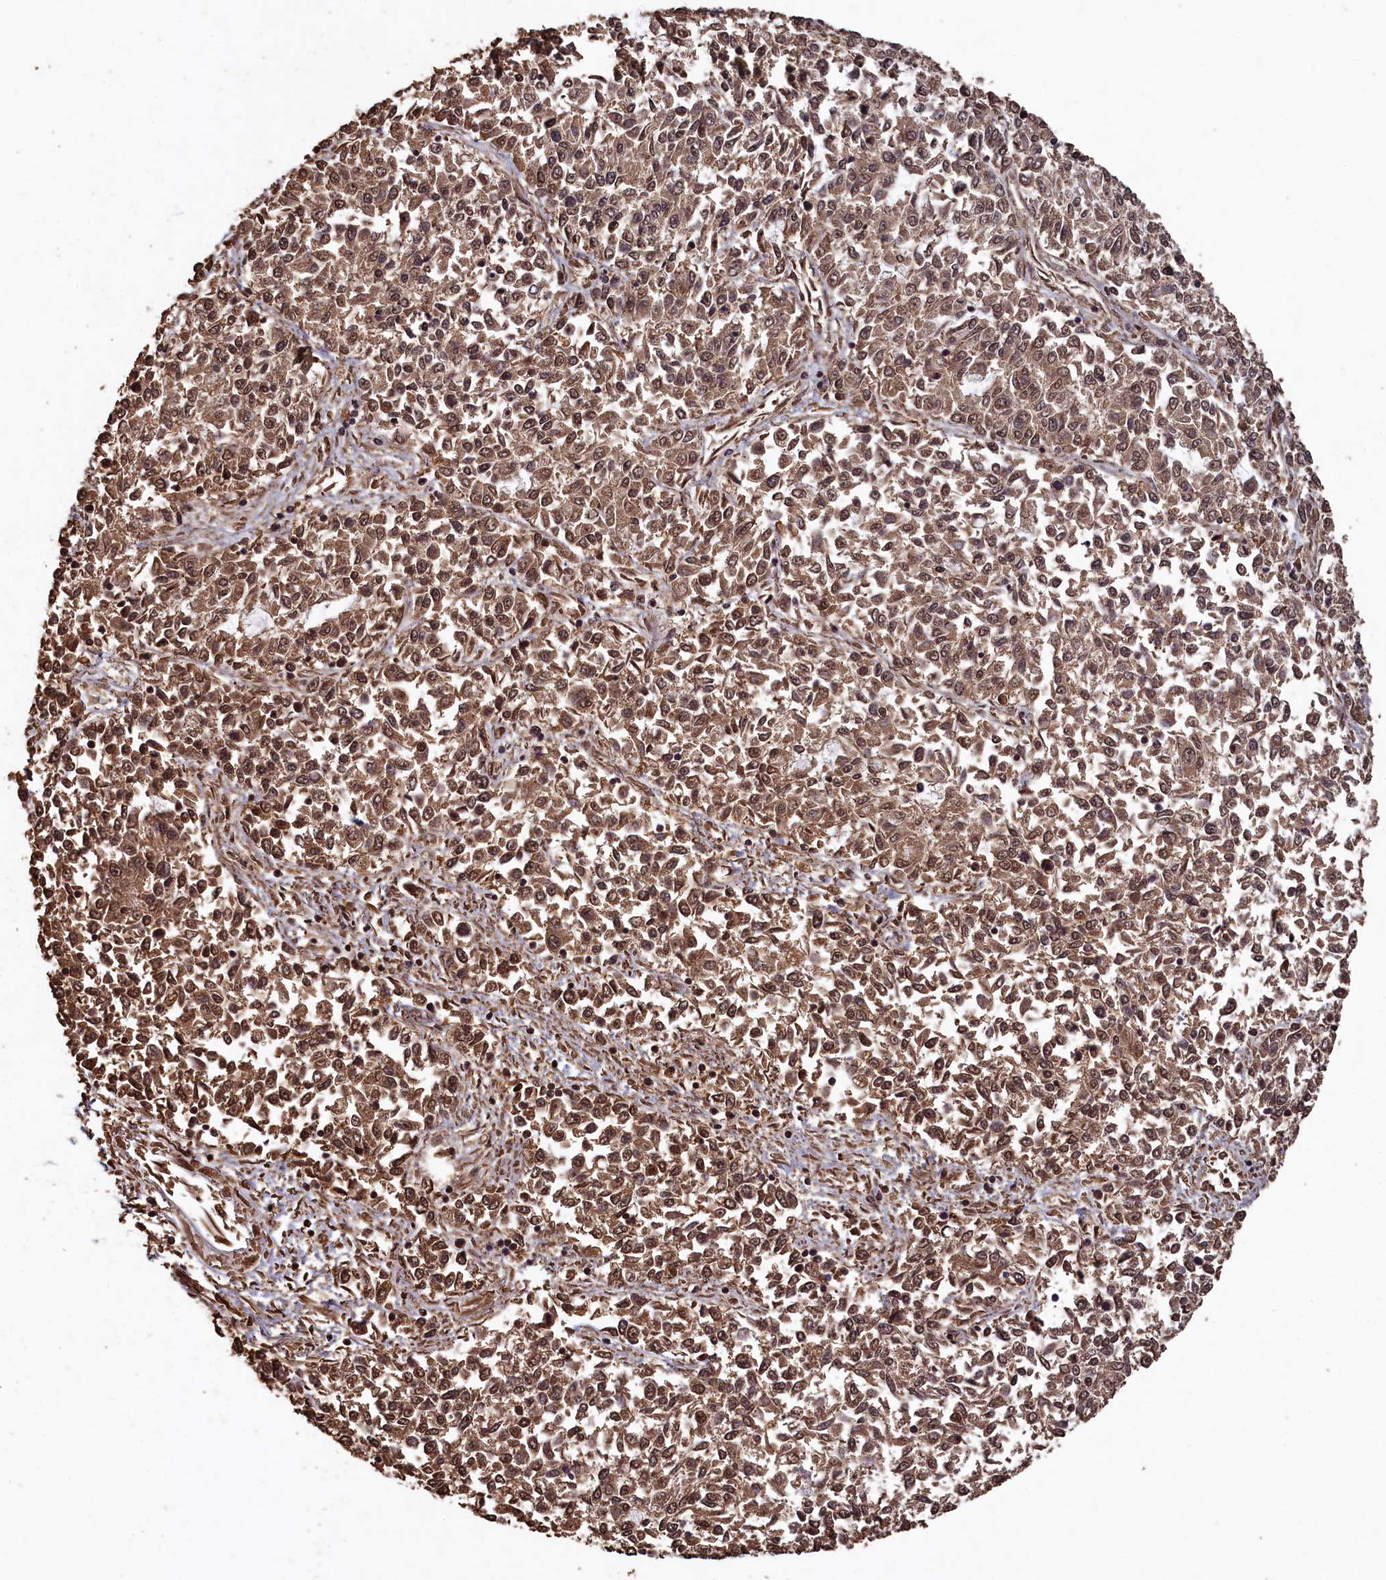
{"staining": {"intensity": "moderate", "quantity": ">75%", "location": "cytoplasmic/membranous,nuclear"}, "tissue": "endometrial cancer", "cell_type": "Tumor cells", "image_type": "cancer", "snomed": [{"axis": "morphology", "description": "Adenocarcinoma, NOS"}, {"axis": "topography", "description": "Endometrium"}], "caption": "The micrograph shows staining of adenocarcinoma (endometrial), revealing moderate cytoplasmic/membranous and nuclear protein staining (brown color) within tumor cells.", "gene": "CEP57L1", "patient": {"sex": "female", "age": 50}}